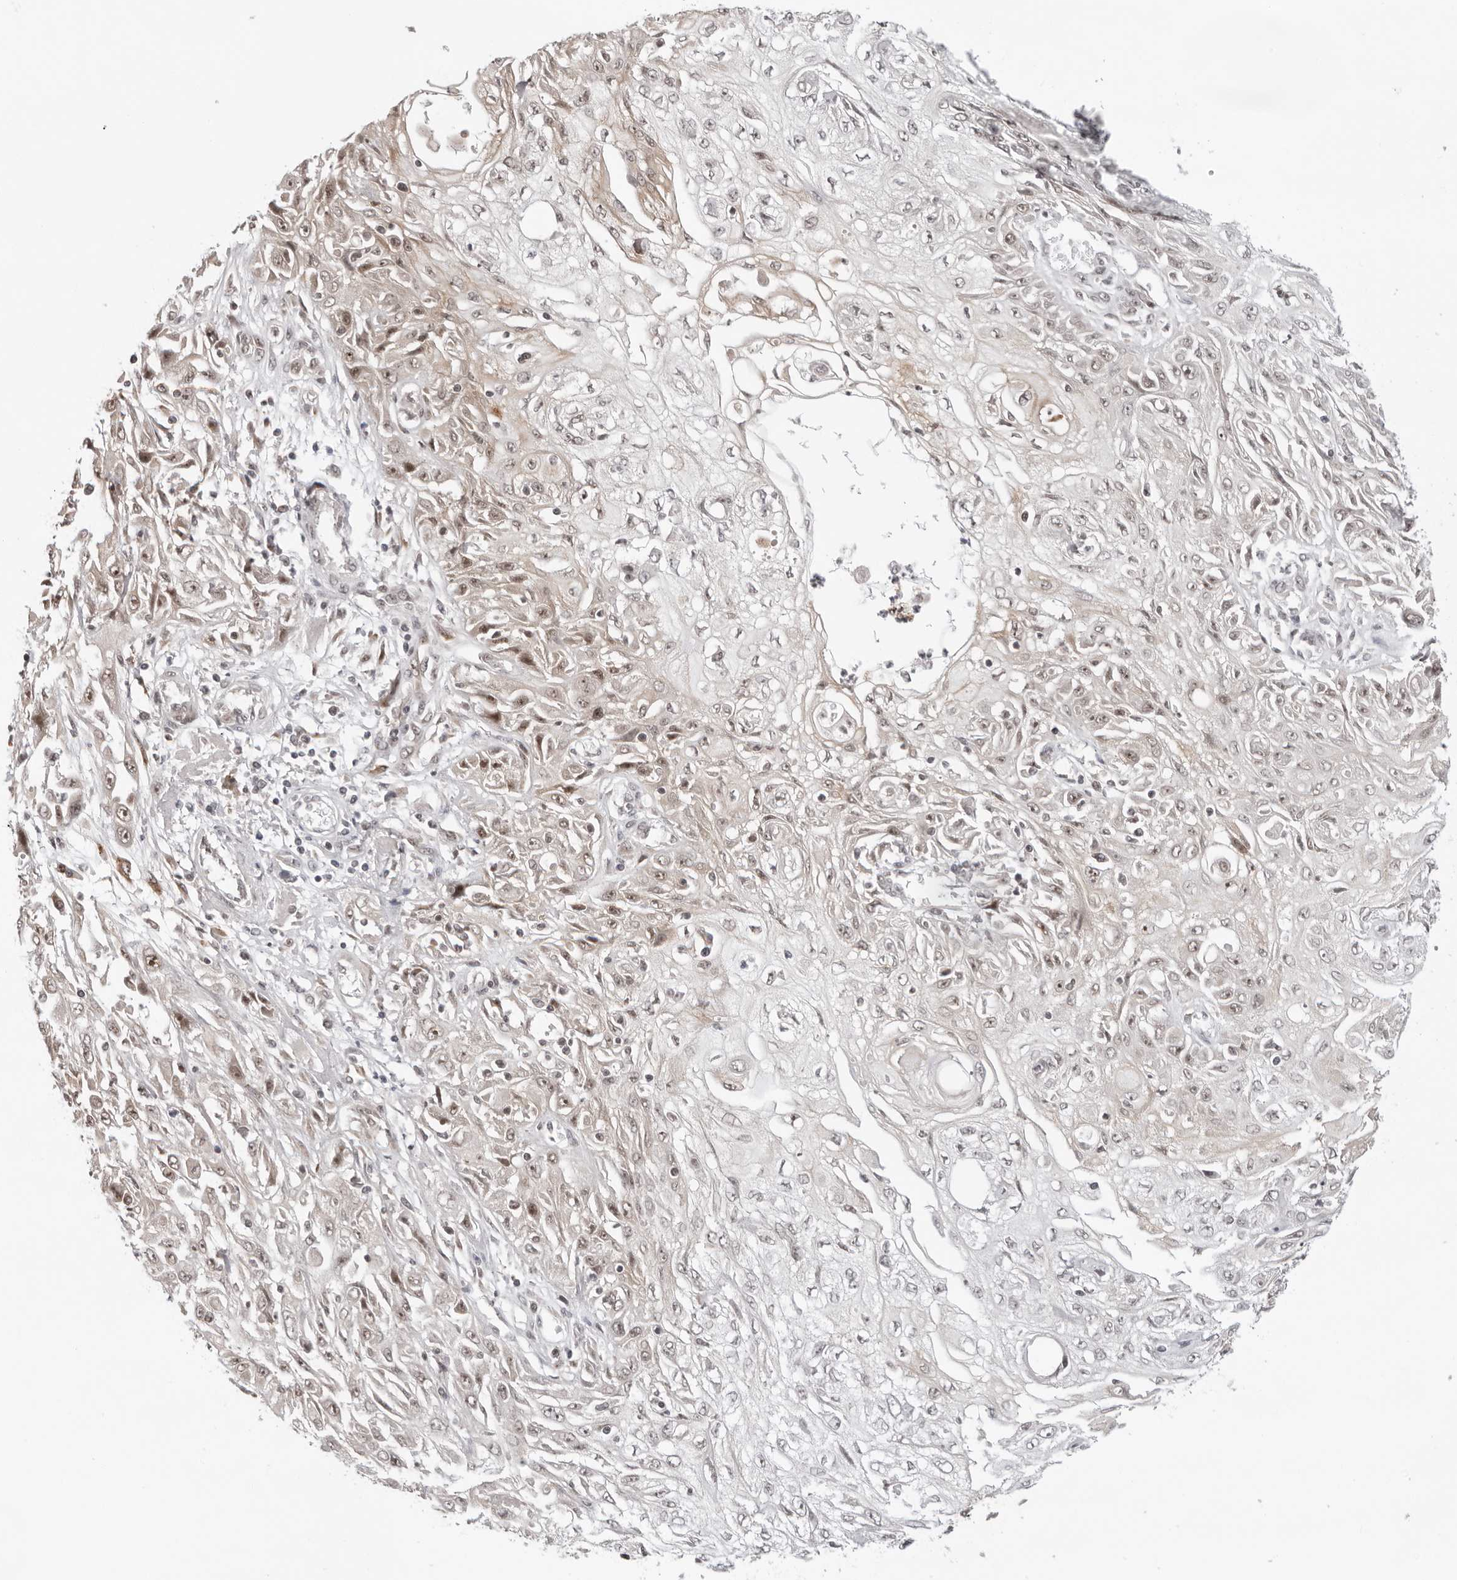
{"staining": {"intensity": "weak", "quantity": ">75%", "location": "cytoplasmic/membranous,nuclear"}, "tissue": "skin cancer", "cell_type": "Tumor cells", "image_type": "cancer", "snomed": [{"axis": "morphology", "description": "Squamous cell carcinoma, NOS"}, {"axis": "morphology", "description": "Squamous cell carcinoma, metastatic, NOS"}, {"axis": "topography", "description": "Skin"}, {"axis": "topography", "description": "Lymph node"}], "caption": "This is a histology image of IHC staining of squamous cell carcinoma (skin), which shows weak staining in the cytoplasmic/membranous and nuclear of tumor cells.", "gene": "EXOSC10", "patient": {"sex": "male", "age": 75}}